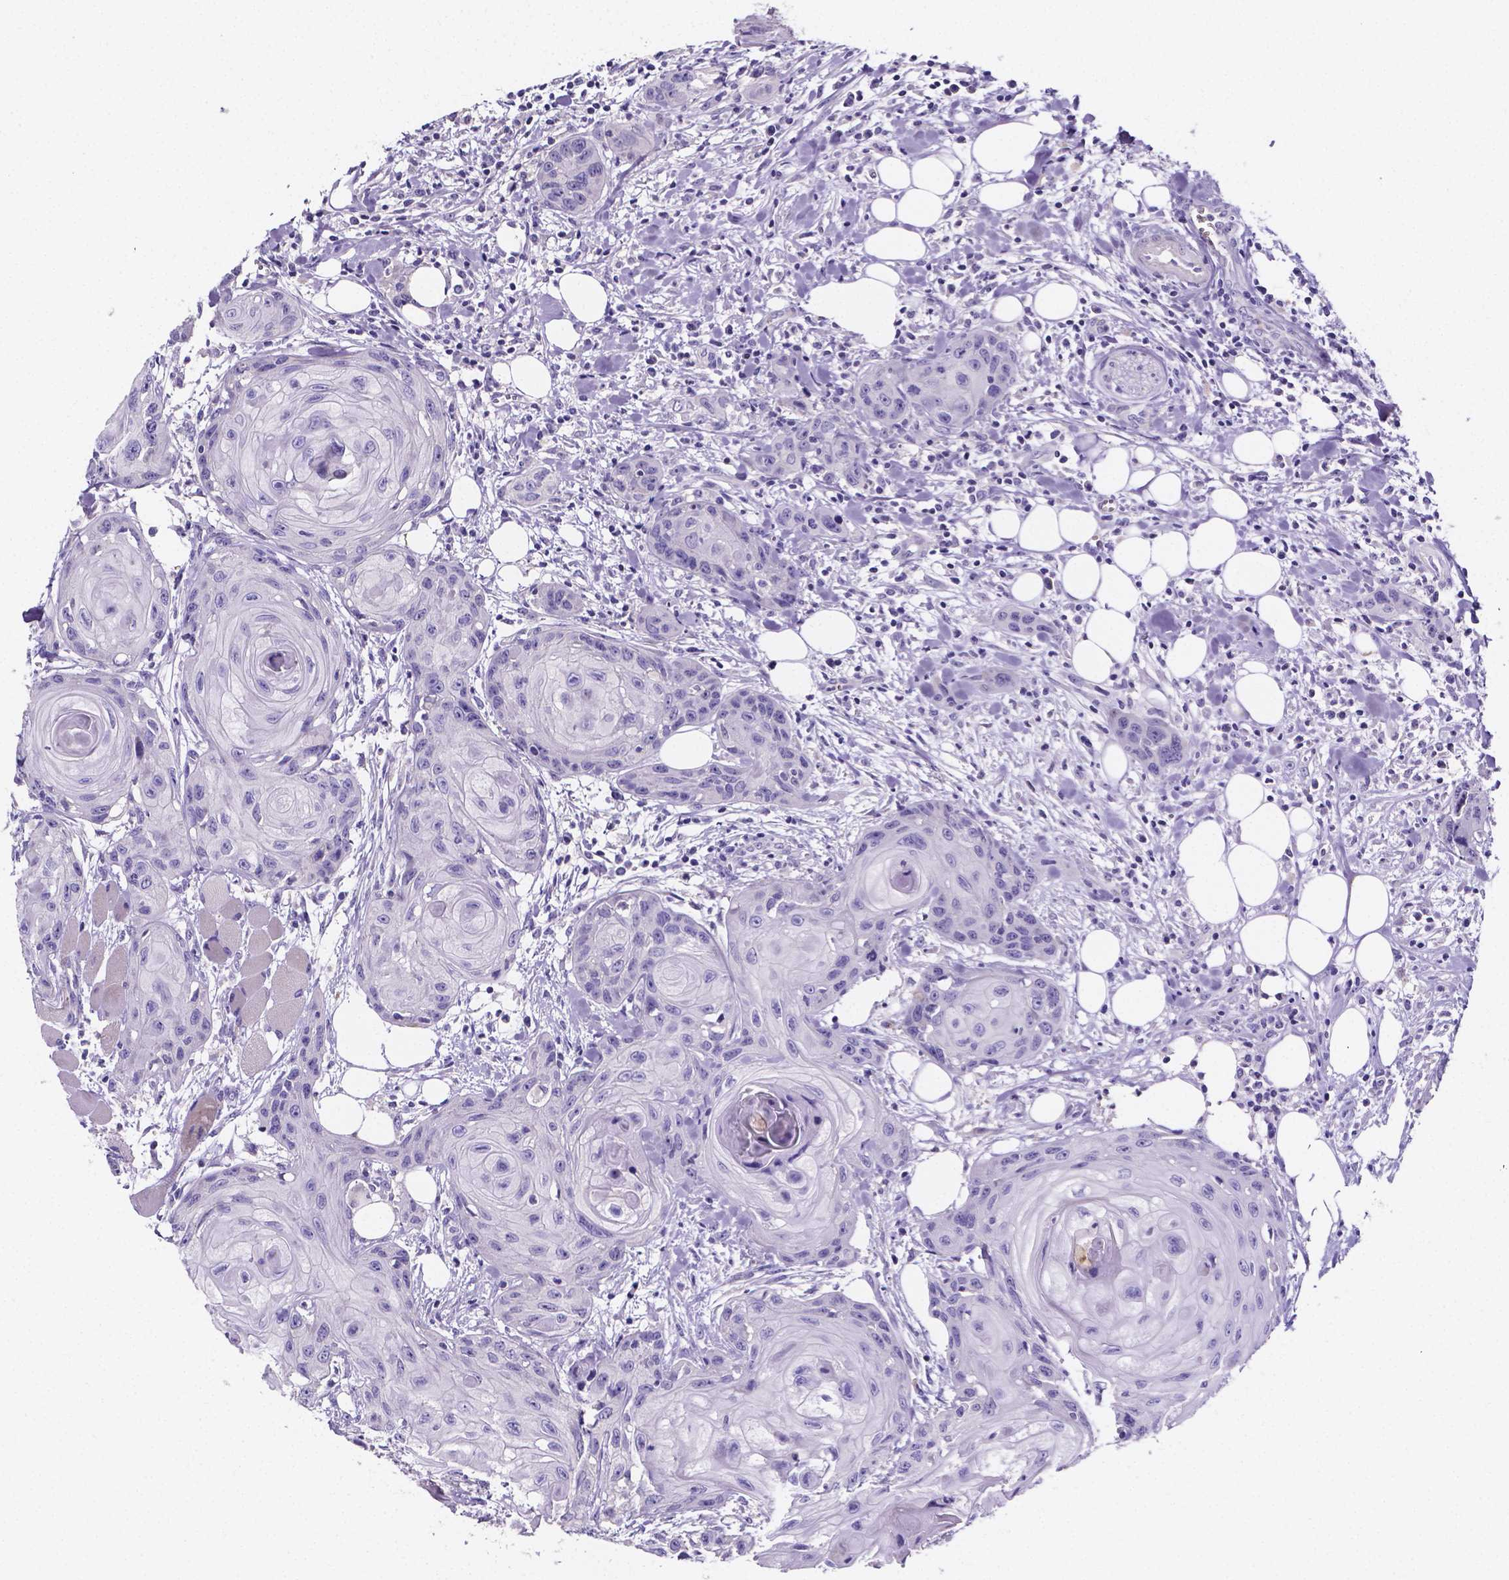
{"staining": {"intensity": "negative", "quantity": "none", "location": "none"}, "tissue": "head and neck cancer", "cell_type": "Tumor cells", "image_type": "cancer", "snomed": [{"axis": "morphology", "description": "Squamous cell carcinoma, NOS"}, {"axis": "topography", "description": "Oral tissue"}, {"axis": "topography", "description": "Head-Neck"}], "caption": "A histopathology image of head and neck squamous cell carcinoma stained for a protein demonstrates no brown staining in tumor cells. (Stains: DAB (3,3'-diaminobenzidine) IHC with hematoxylin counter stain, Microscopy: brightfield microscopy at high magnification).", "gene": "NRGN", "patient": {"sex": "male", "age": 58}}